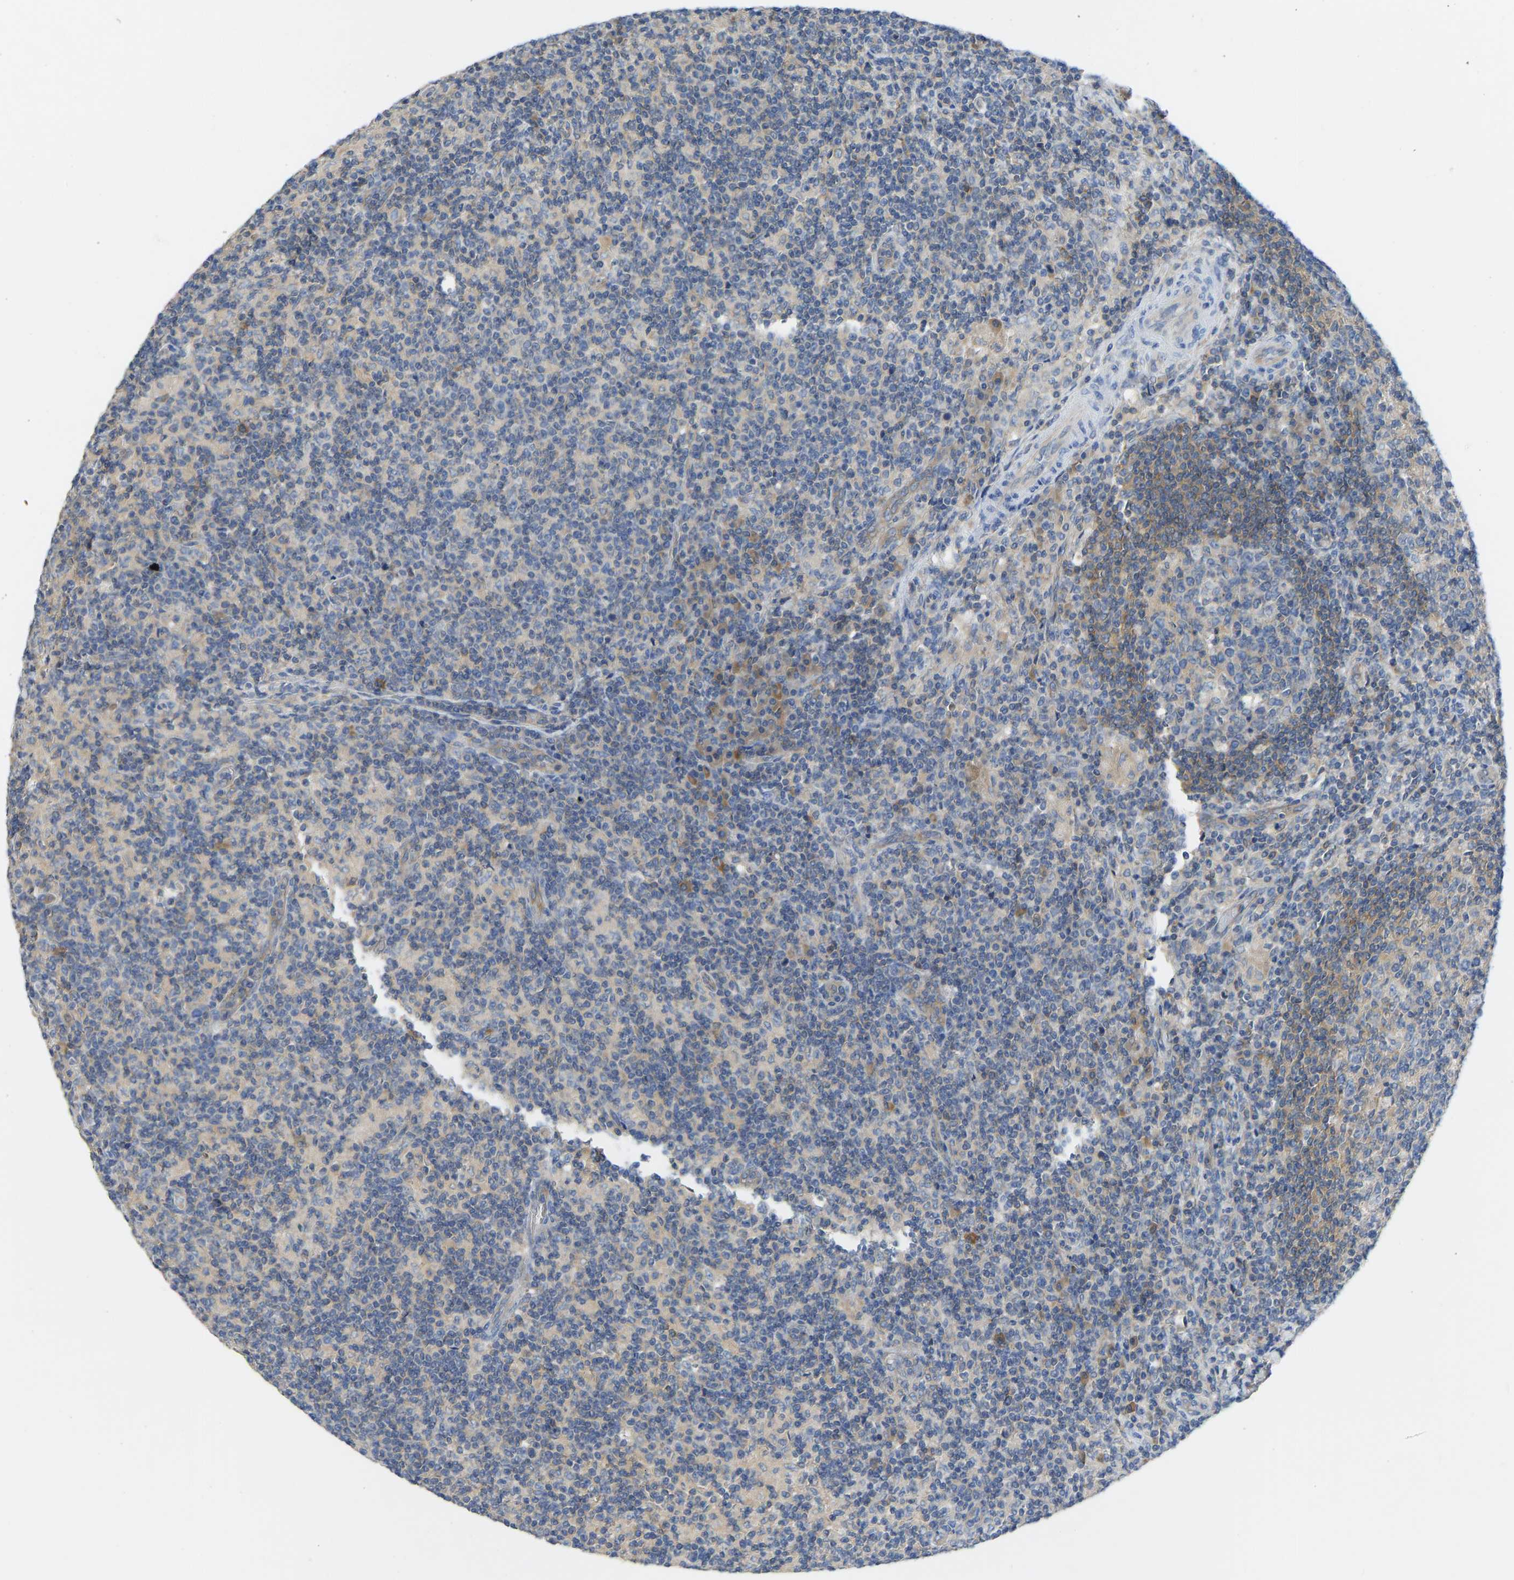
{"staining": {"intensity": "negative", "quantity": "none", "location": "none"}, "tissue": "lymph node", "cell_type": "Germinal center cells", "image_type": "normal", "snomed": [{"axis": "morphology", "description": "Normal tissue, NOS"}, {"axis": "morphology", "description": "Inflammation, NOS"}, {"axis": "topography", "description": "Lymph node"}], "caption": "DAB immunohistochemical staining of normal human lymph node displays no significant staining in germinal center cells. (DAB IHC visualized using brightfield microscopy, high magnification).", "gene": "PPP3CA", "patient": {"sex": "male", "age": 55}}